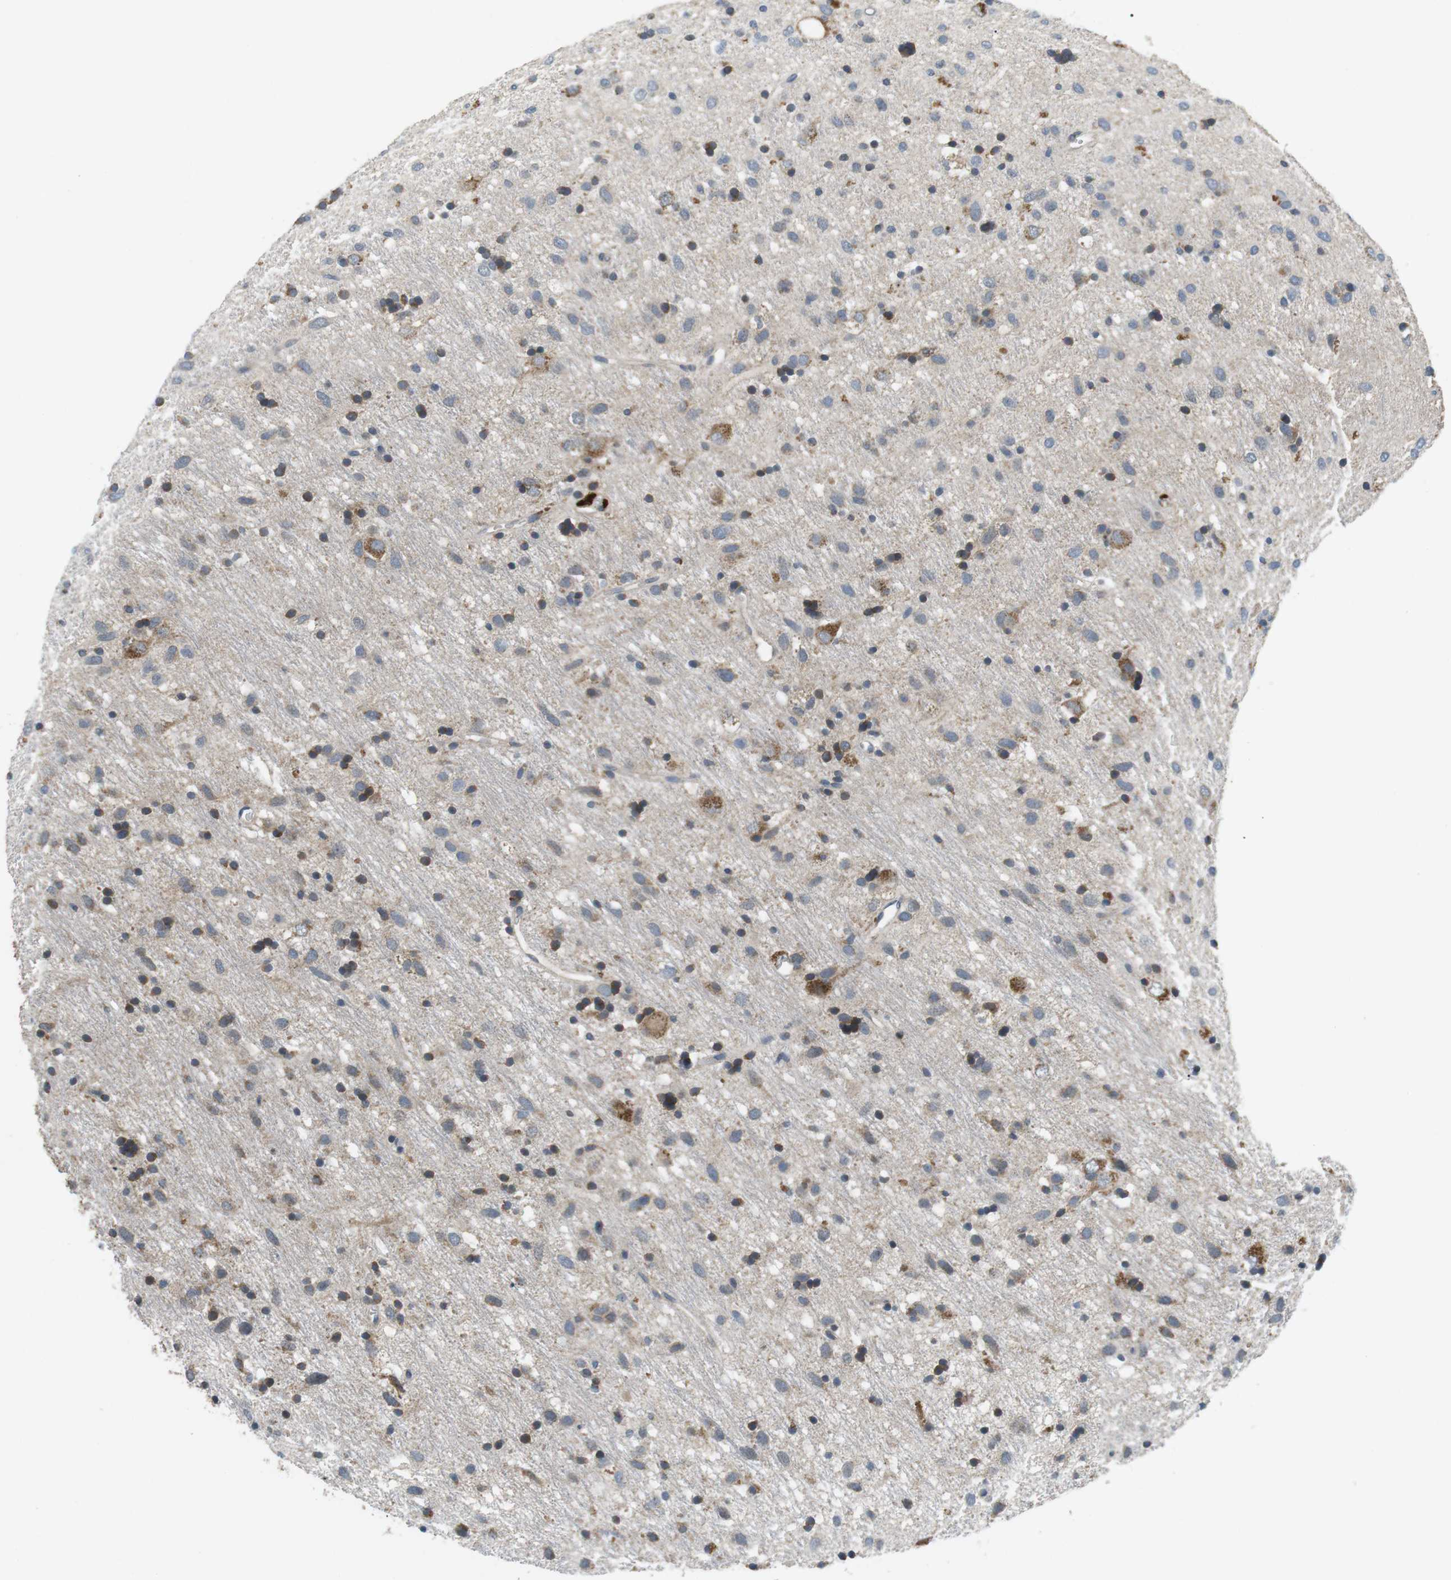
{"staining": {"intensity": "moderate", "quantity": "25%-75%", "location": "cytoplasmic/membranous"}, "tissue": "glioma", "cell_type": "Tumor cells", "image_type": "cancer", "snomed": [{"axis": "morphology", "description": "Glioma, malignant, Low grade"}, {"axis": "topography", "description": "Brain"}], "caption": "Human low-grade glioma (malignant) stained with a brown dye reveals moderate cytoplasmic/membranous positive staining in about 25%-75% of tumor cells.", "gene": "BACE1", "patient": {"sex": "male", "age": 77}}